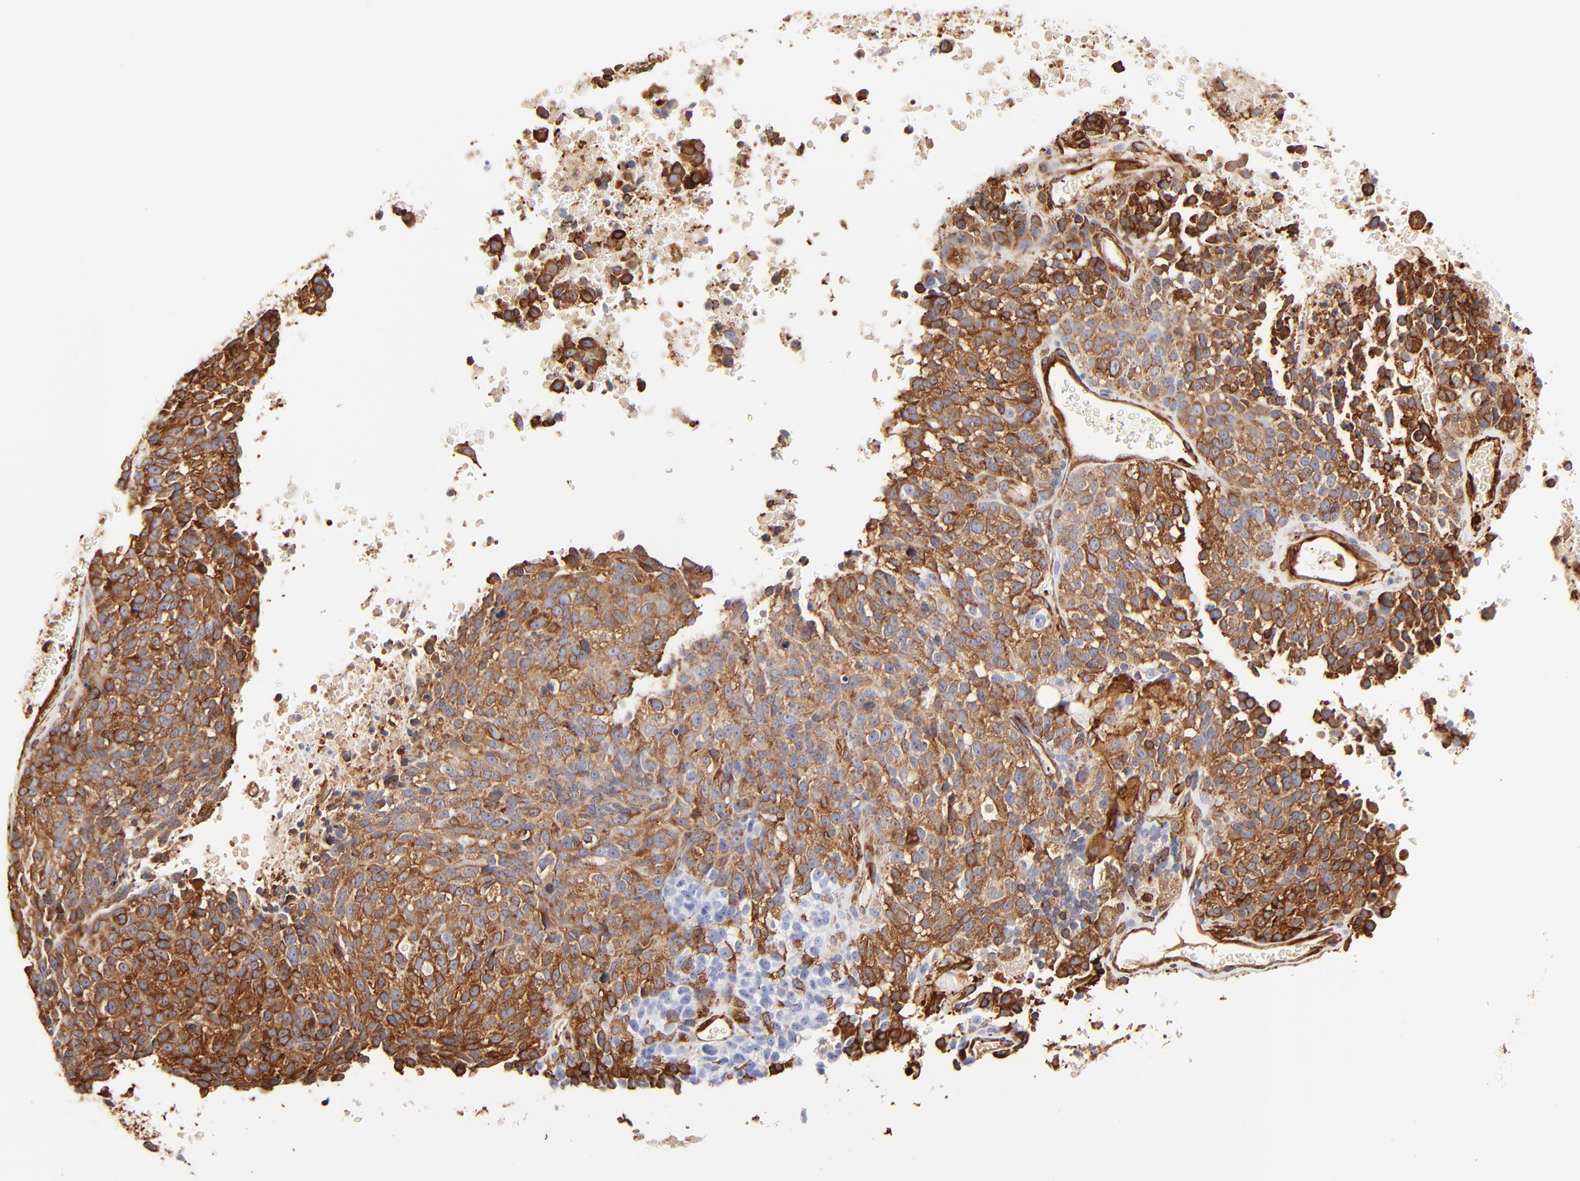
{"staining": {"intensity": "strong", "quantity": ">75%", "location": "cytoplasmic/membranous"}, "tissue": "melanoma", "cell_type": "Tumor cells", "image_type": "cancer", "snomed": [{"axis": "morphology", "description": "Malignant melanoma, Metastatic site"}, {"axis": "topography", "description": "Cerebral cortex"}], "caption": "Melanoma was stained to show a protein in brown. There is high levels of strong cytoplasmic/membranous positivity in approximately >75% of tumor cells.", "gene": "FLNA", "patient": {"sex": "female", "age": 52}}